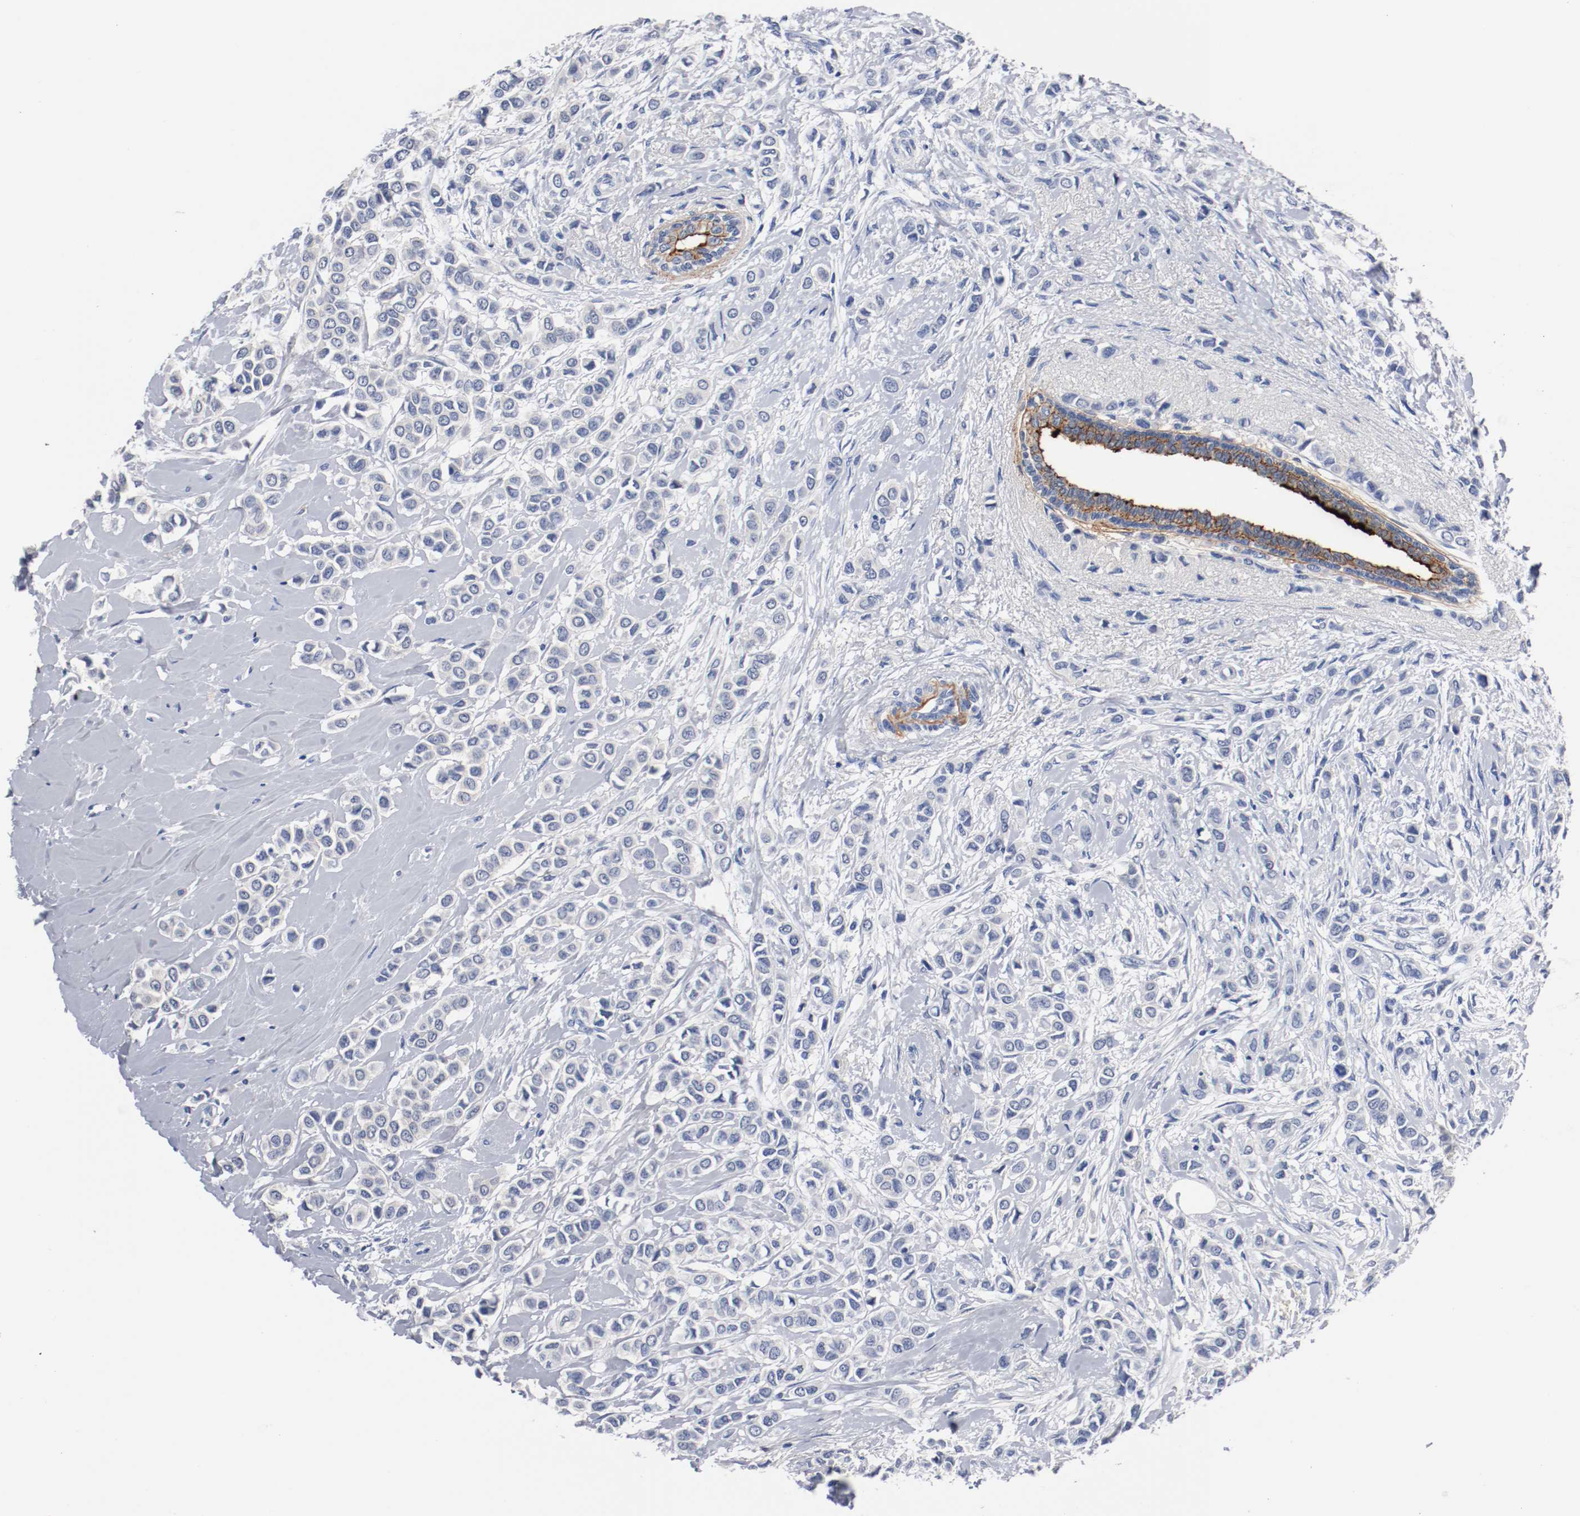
{"staining": {"intensity": "negative", "quantity": "none", "location": "none"}, "tissue": "breast cancer", "cell_type": "Tumor cells", "image_type": "cancer", "snomed": [{"axis": "morphology", "description": "Lobular carcinoma"}, {"axis": "topography", "description": "Breast"}], "caption": "A photomicrograph of human lobular carcinoma (breast) is negative for staining in tumor cells.", "gene": "TNC", "patient": {"sex": "female", "age": 51}}